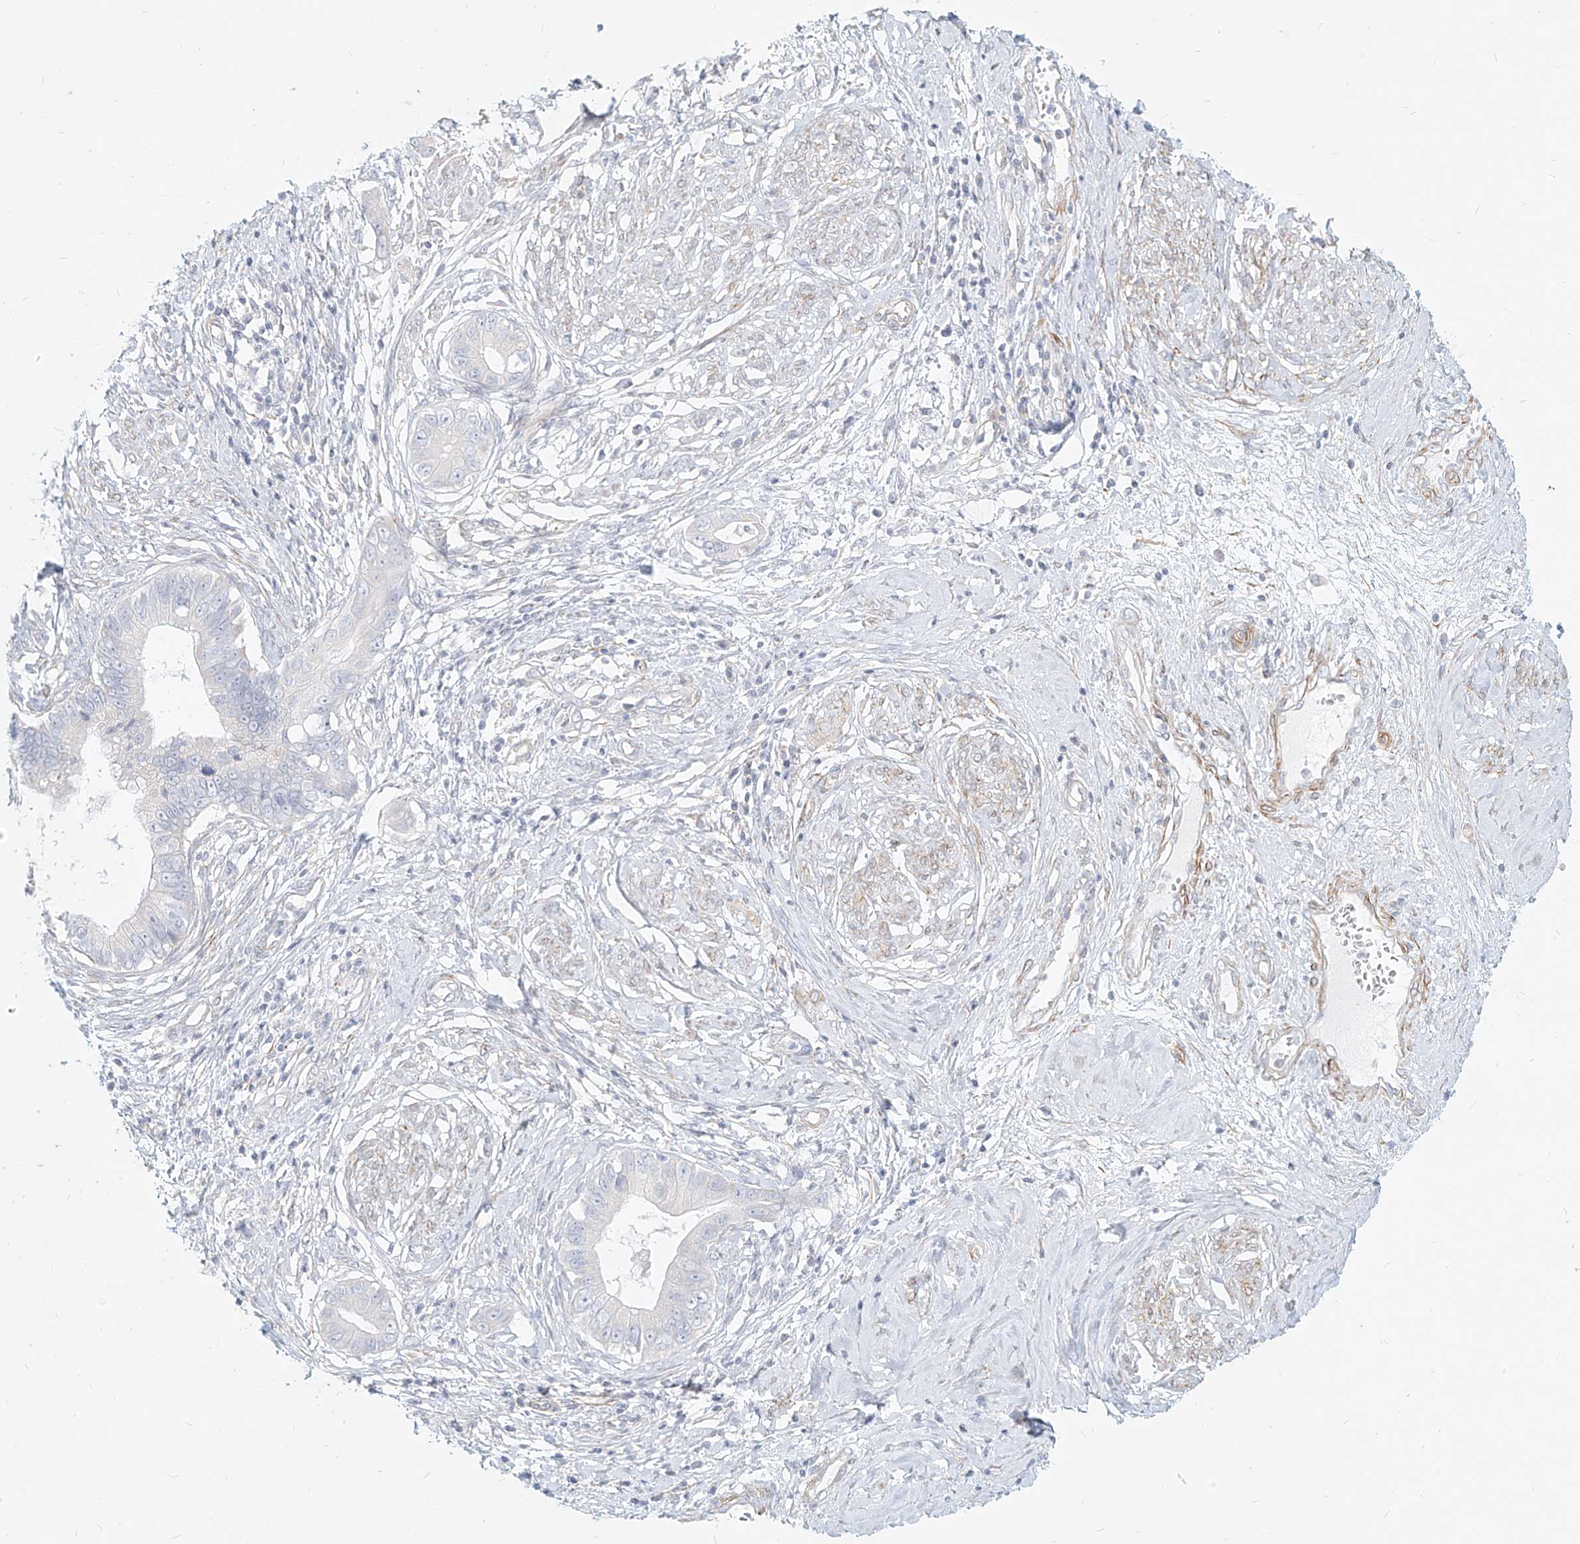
{"staining": {"intensity": "negative", "quantity": "none", "location": "none"}, "tissue": "cervical cancer", "cell_type": "Tumor cells", "image_type": "cancer", "snomed": [{"axis": "morphology", "description": "Adenocarcinoma, NOS"}, {"axis": "topography", "description": "Cervix"}], "caption": "IHC photomicrograph of neoplastic tissue: human cervical cancer (adenocarcinoma) stained with DAB exhibits no significant protein staining in tumor cells.", "gene": "ITPKB", "patient": {"sex": "female", "age": 44}}